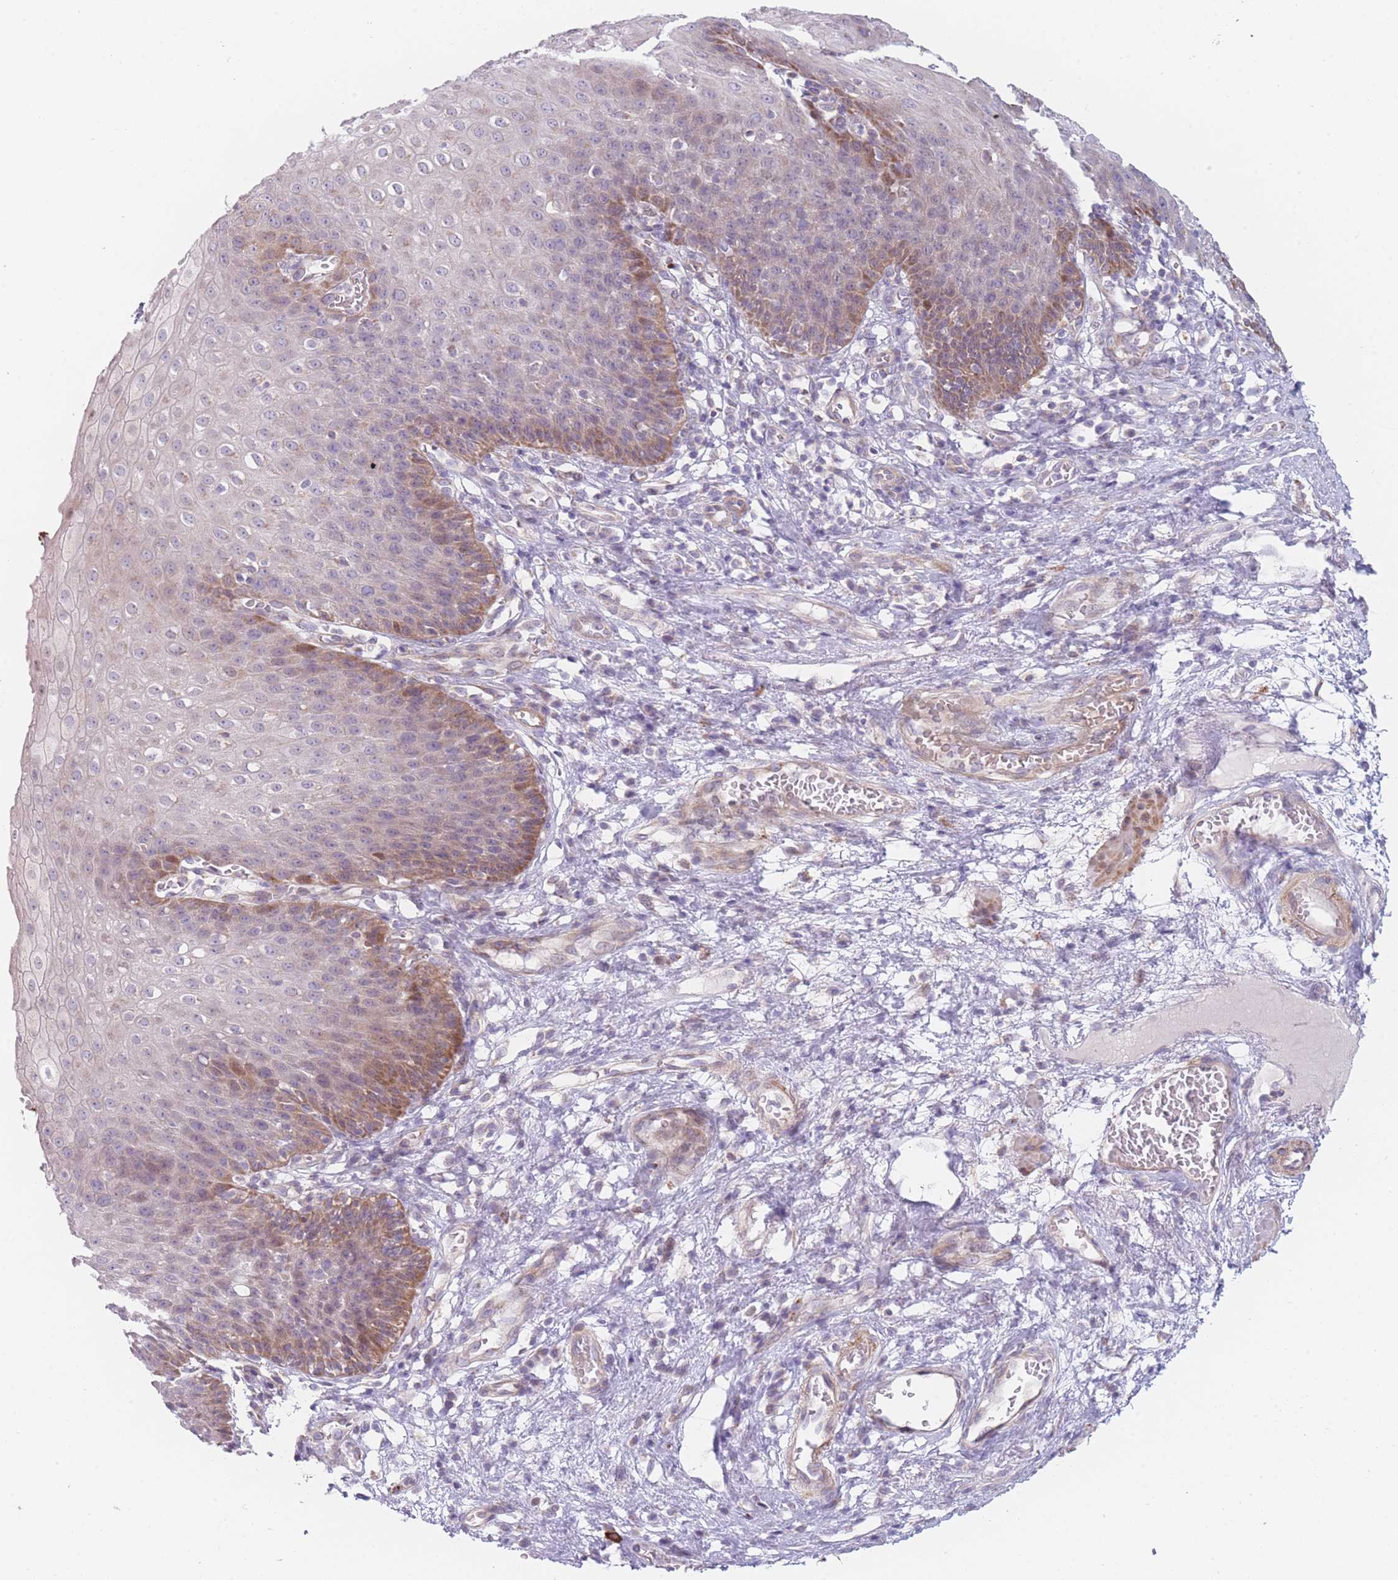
{"staining": {"intensity": "moderate", "quantity": "<25%", "location": "cytoplasmic/membranous"}, "tissue": "esophagus", "cell_type": "Squamous epithelial cells", "image_type": "normal", "snomed": [{"axis": "morphology", "description": "Normal tissue, NOS"}, {"axis": "topography", "description": "Esophagus"}], "caption": "Immunohistochemical staining of normal human esophagus reveals moderate cytoplasmic/membranous protein staining in approximately <25% of squamous epithelial cells. The staining is performed using DAB (3,3'-diaminobenzidine) brown chromogen to label protein expression. The nuclei are counter-stained blue using hematoxylin.", "gene": "SMPD4", "patient": {"sex": "male", "age": 71}}